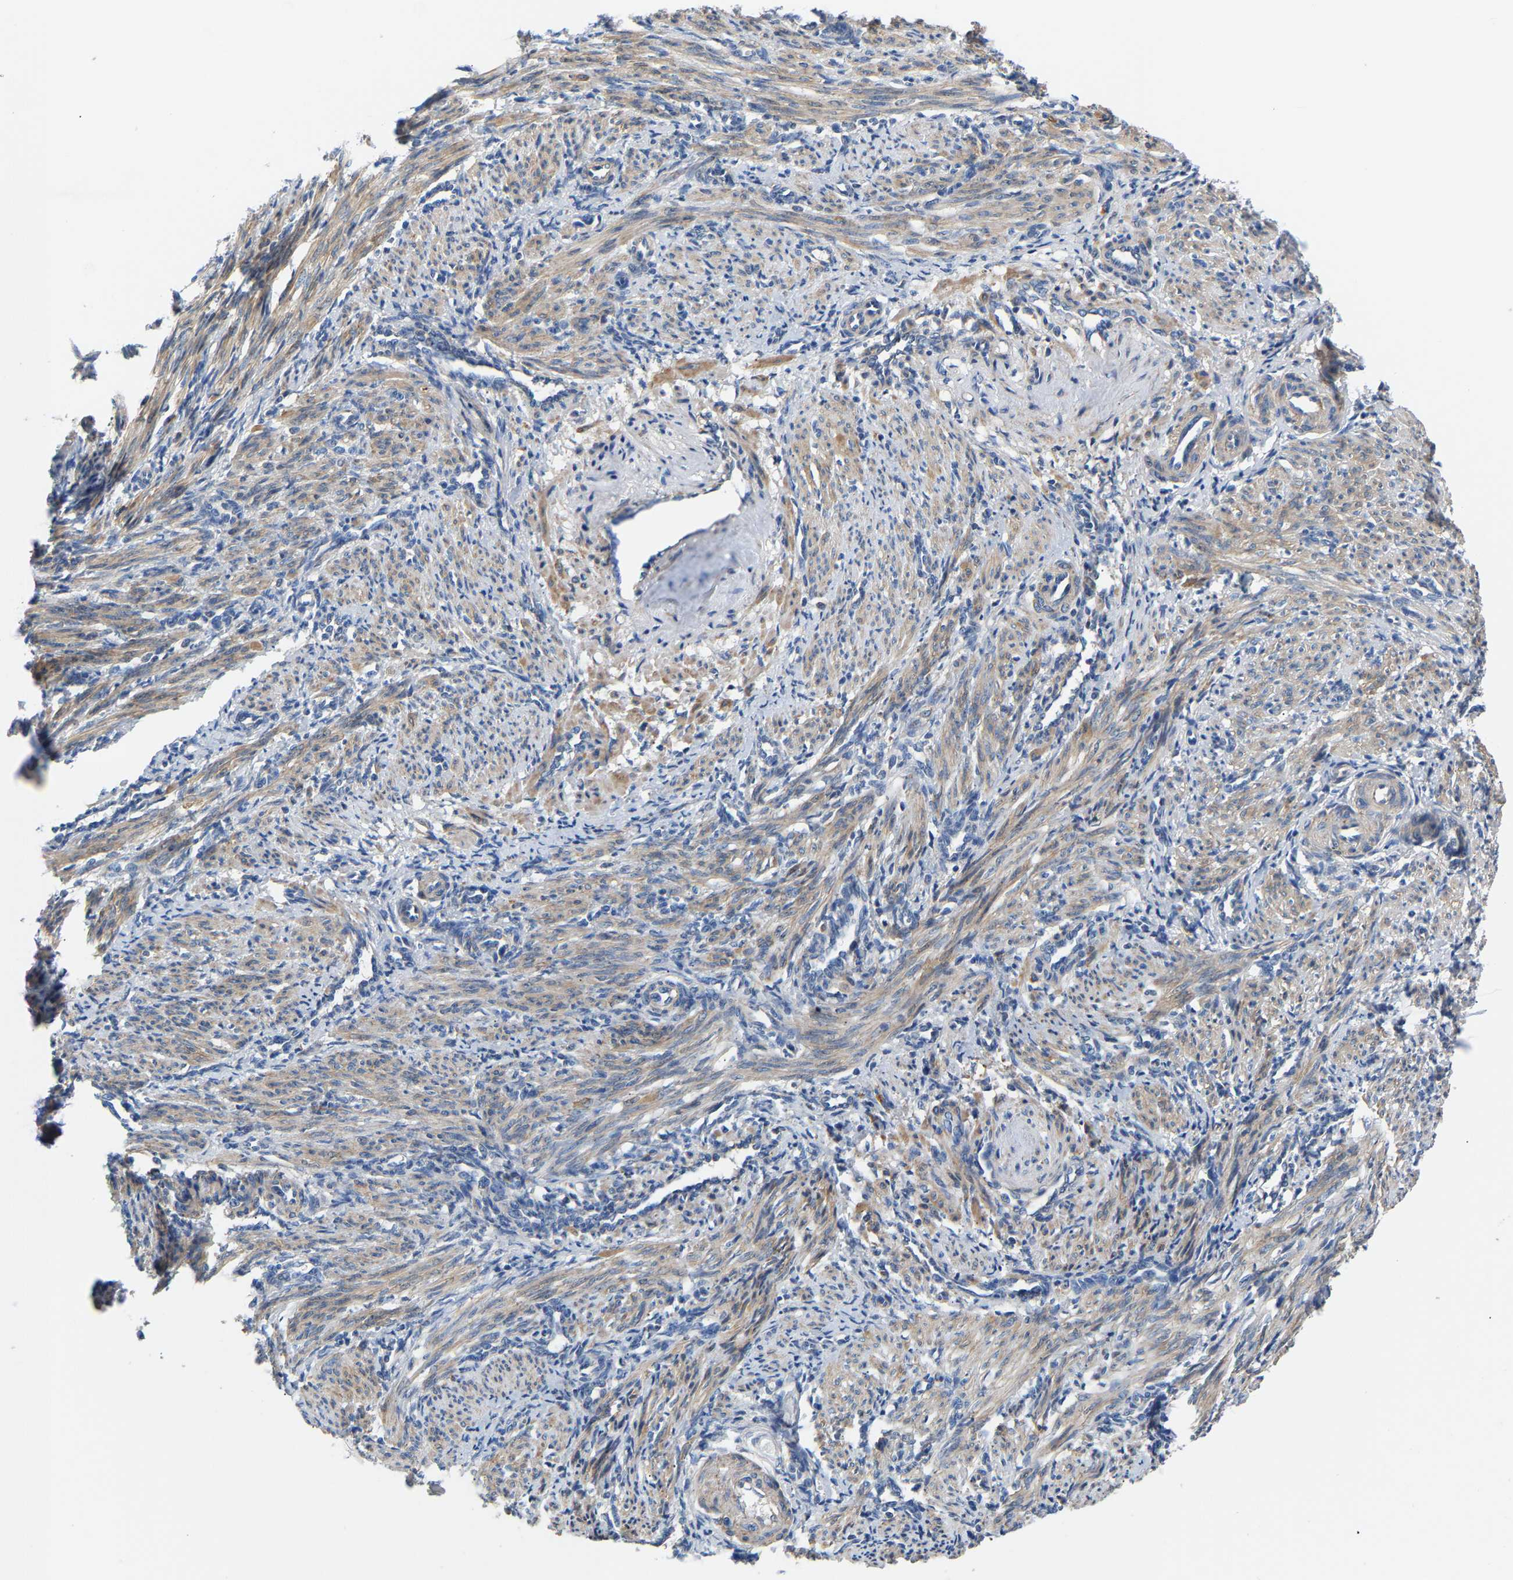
{"staining": {"intensity": "weak", "quantity": "25%-75%", "location": "cytoplasmic/membranous"}, "tissue": "smooth muscle", "cell_type": "Smooth muscle cells", "image_type": "normal", "snomed": [{"axis": "morphology", "description": "Normal tissue, NOS"}, {"axis": "topography", "description": "Endometrium"}], "caption": "An immunohistochemistry (IHC) image of unremarkable tissue is shown. Protein staining in brown highlights weak cytoplasmic/membranous positivity in smooth muscle within smooth muscle cells.", "gene": "CCDC171", "patient": {"sex": "female", "age": 33}}